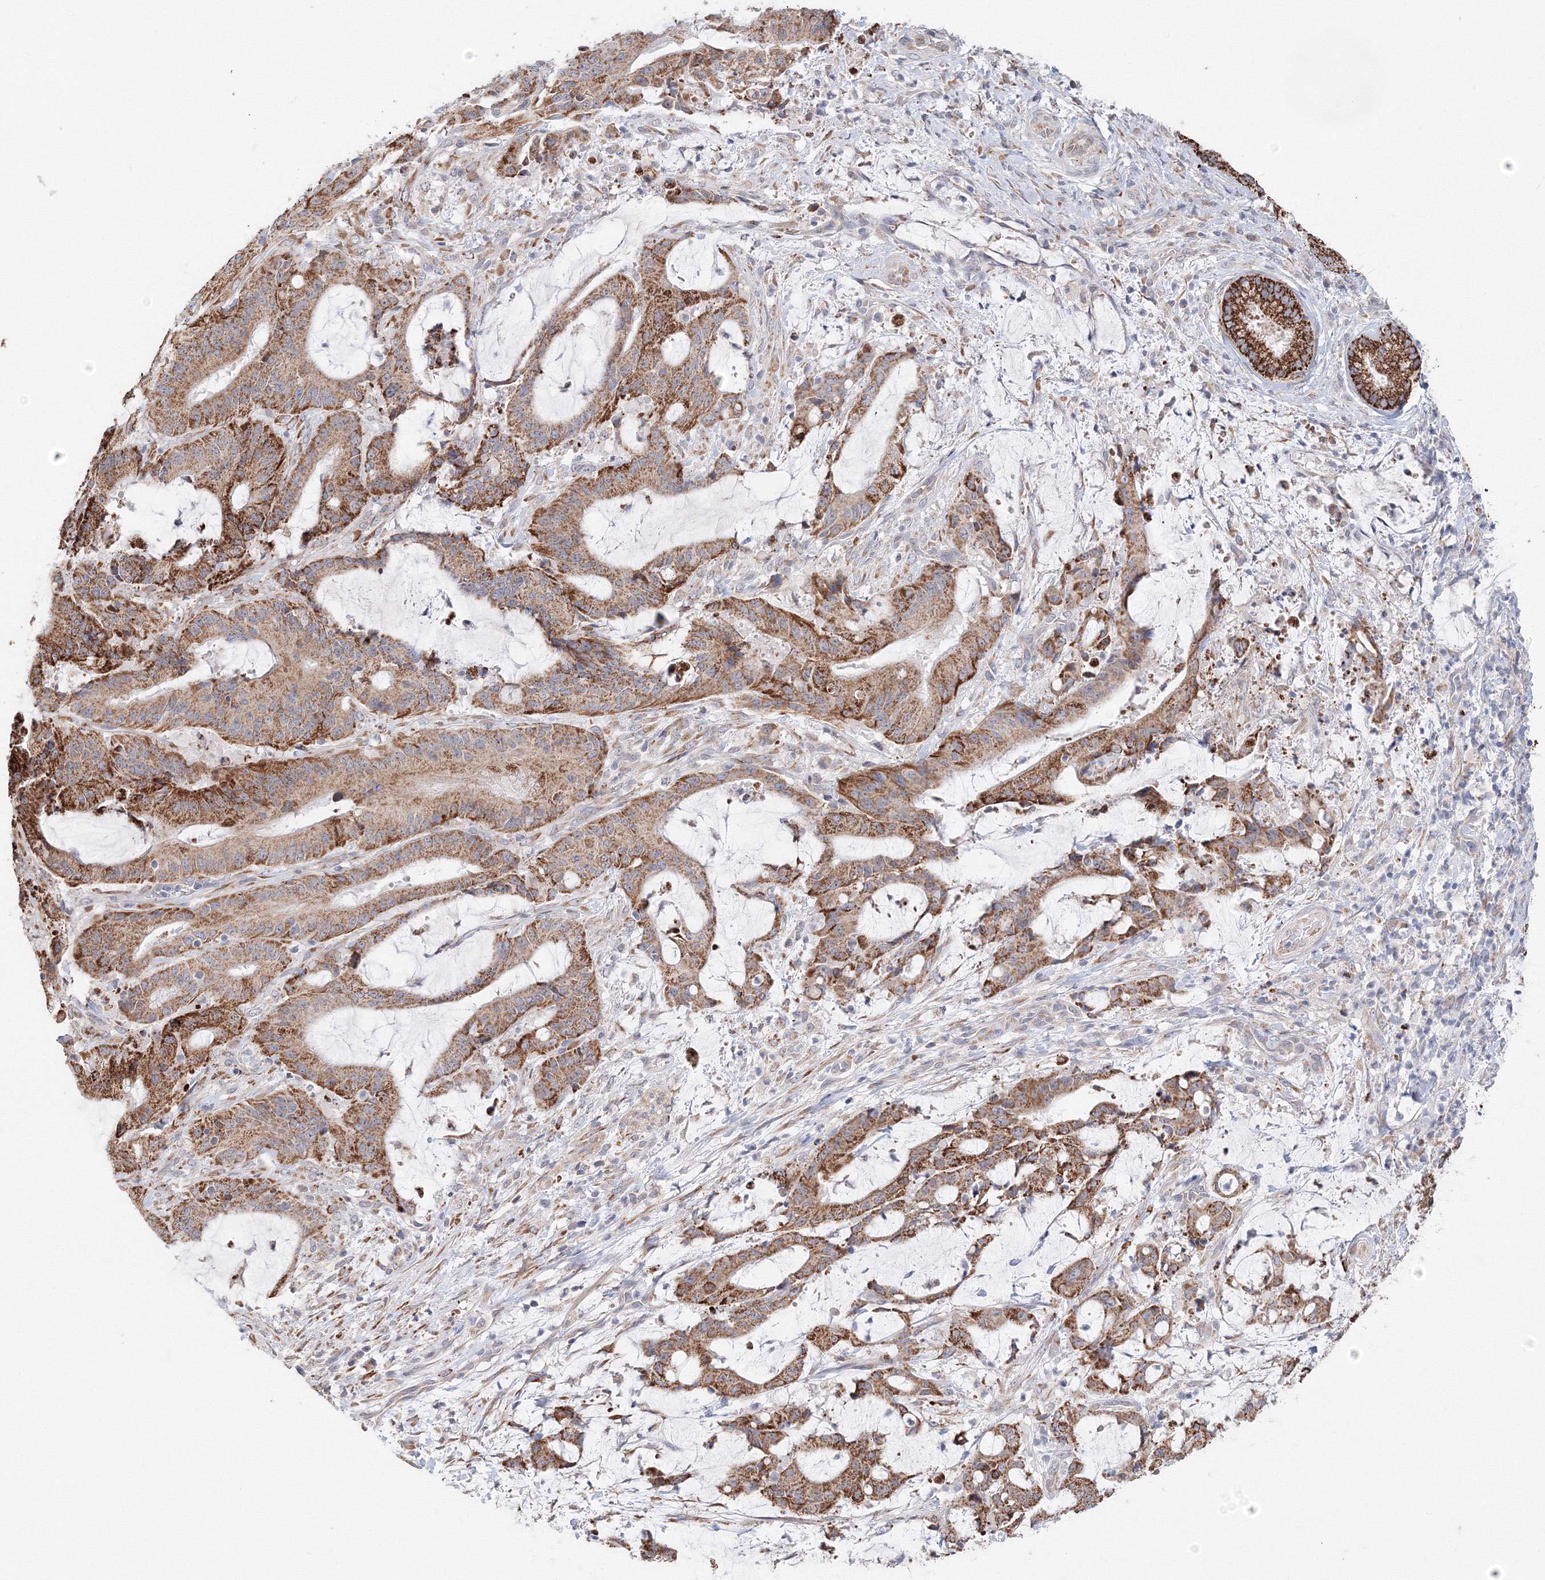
{"staining": {"intensity": "strong", "quantity": ">75%", "location": "cytoplasmic/membranous"}, "tissue": "liver cancer", "cell_type": "Tumor cells", "image_type": "cancer", "snomed": [{"axis": "morphology", "description": "Normal tissue, NOS"}, {"axis": "morphology", "description": "Cholangiocarcinoma"}, {"axis": "topography", "description": "Liver"}, {"axis": "topography", "description": "Peripheral nerve tissue"}], "caption": "IHC of human cholangiocarcinoma (liver) shows high levels of strong cytoplasmic/membranous expression in approximately >75% of tumor cells.", "gene": "DHRS12", "patient": {"sex": "female", "age": 73}}